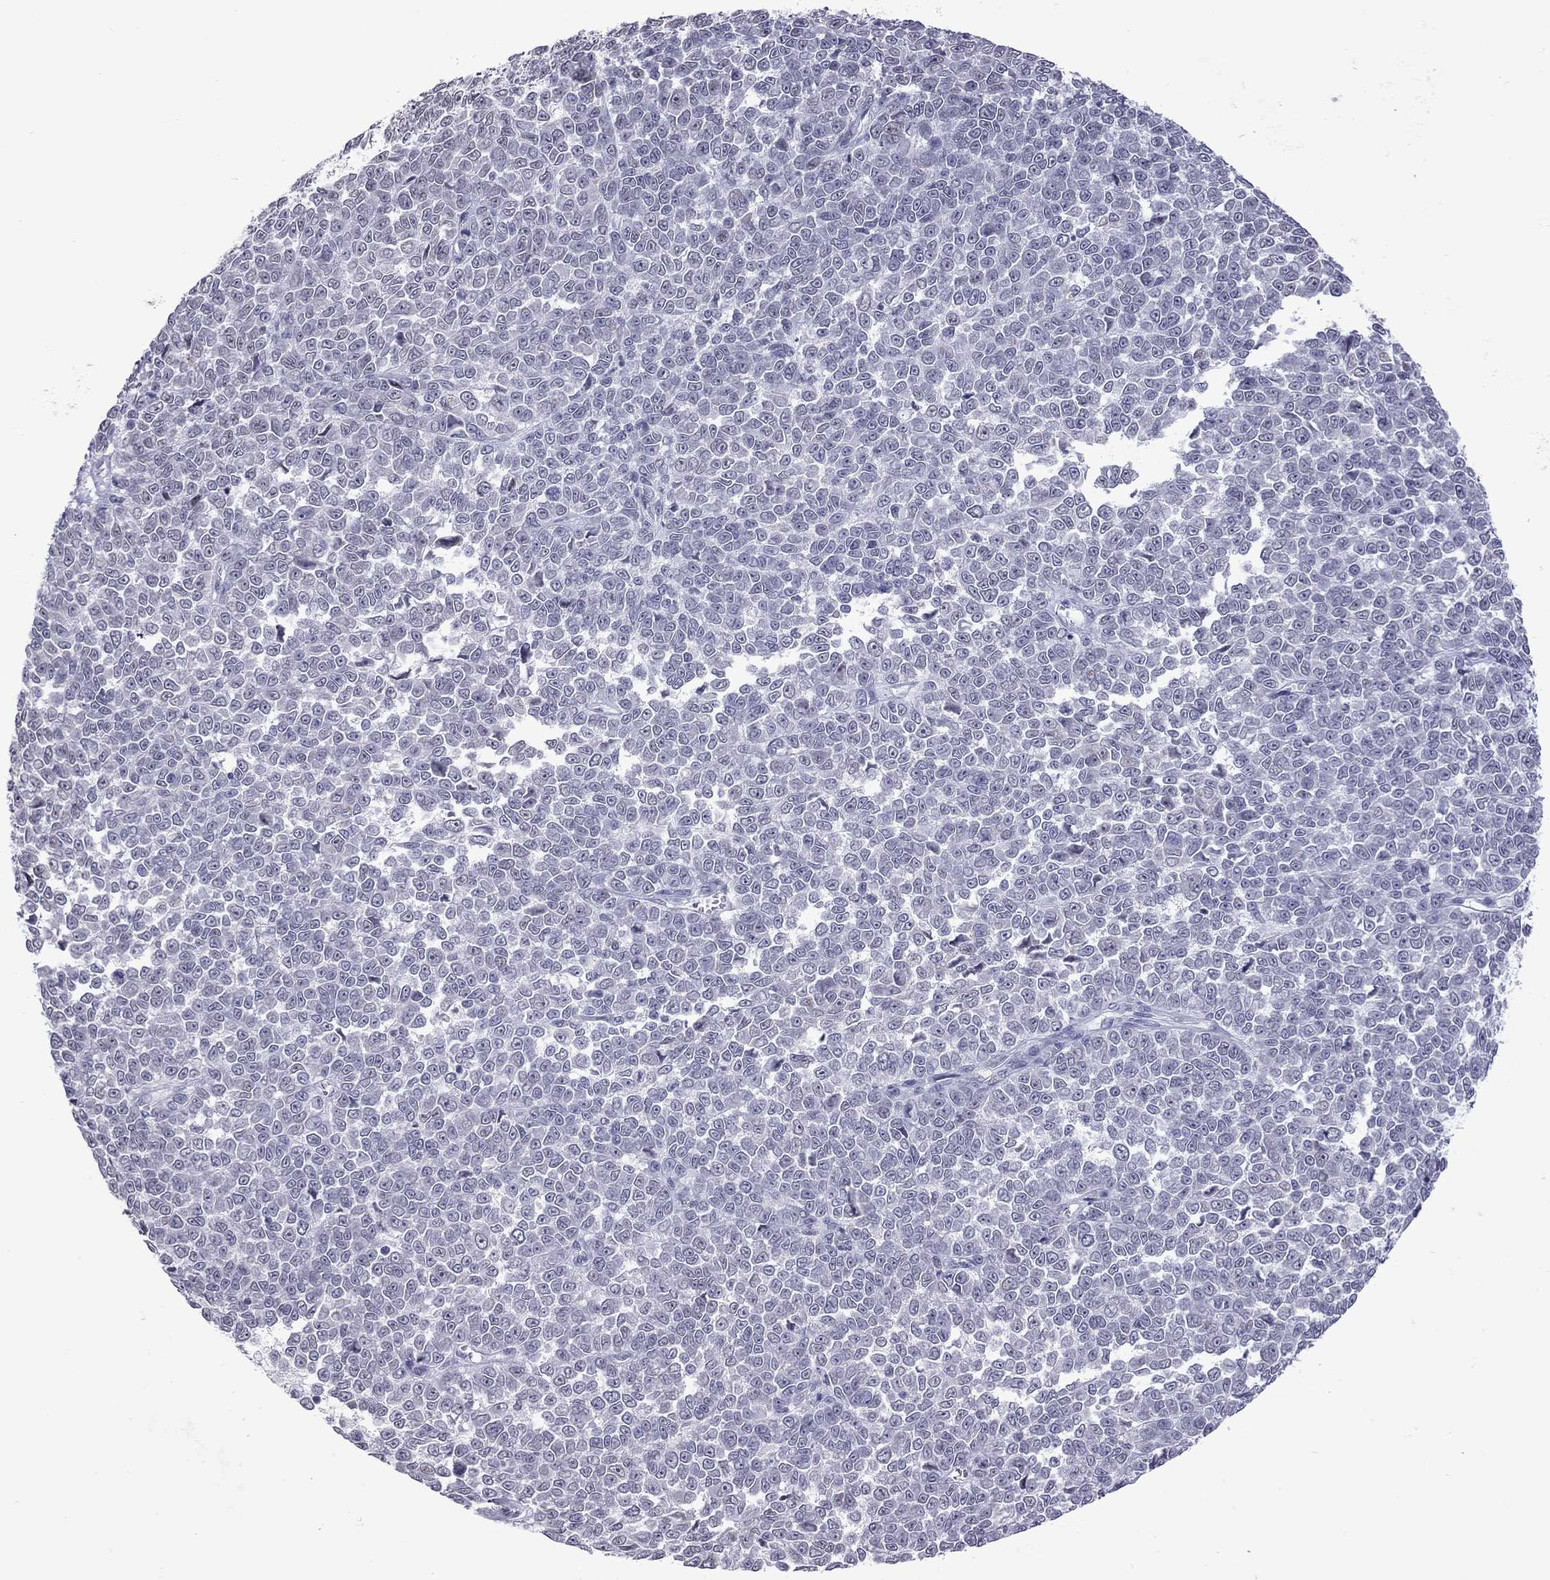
{"staining": {"intensity": "negative", "quantity": "none", "location": "none"}, "tissue": "melanoma", "cell_type": "Tumor cells", "image_type": "cancer", "snomed": [{"axis": "morphology", "description": "Malignant melanoma, NOS"}, {"axis": "topography", "description": "Skin"}], "caption": "Melanoma was stained to show a protein in brown. There is no significant expression in tumor cells.", "gene": "PPP1R3A", "patient": {"sex": "female", "age": 95}}